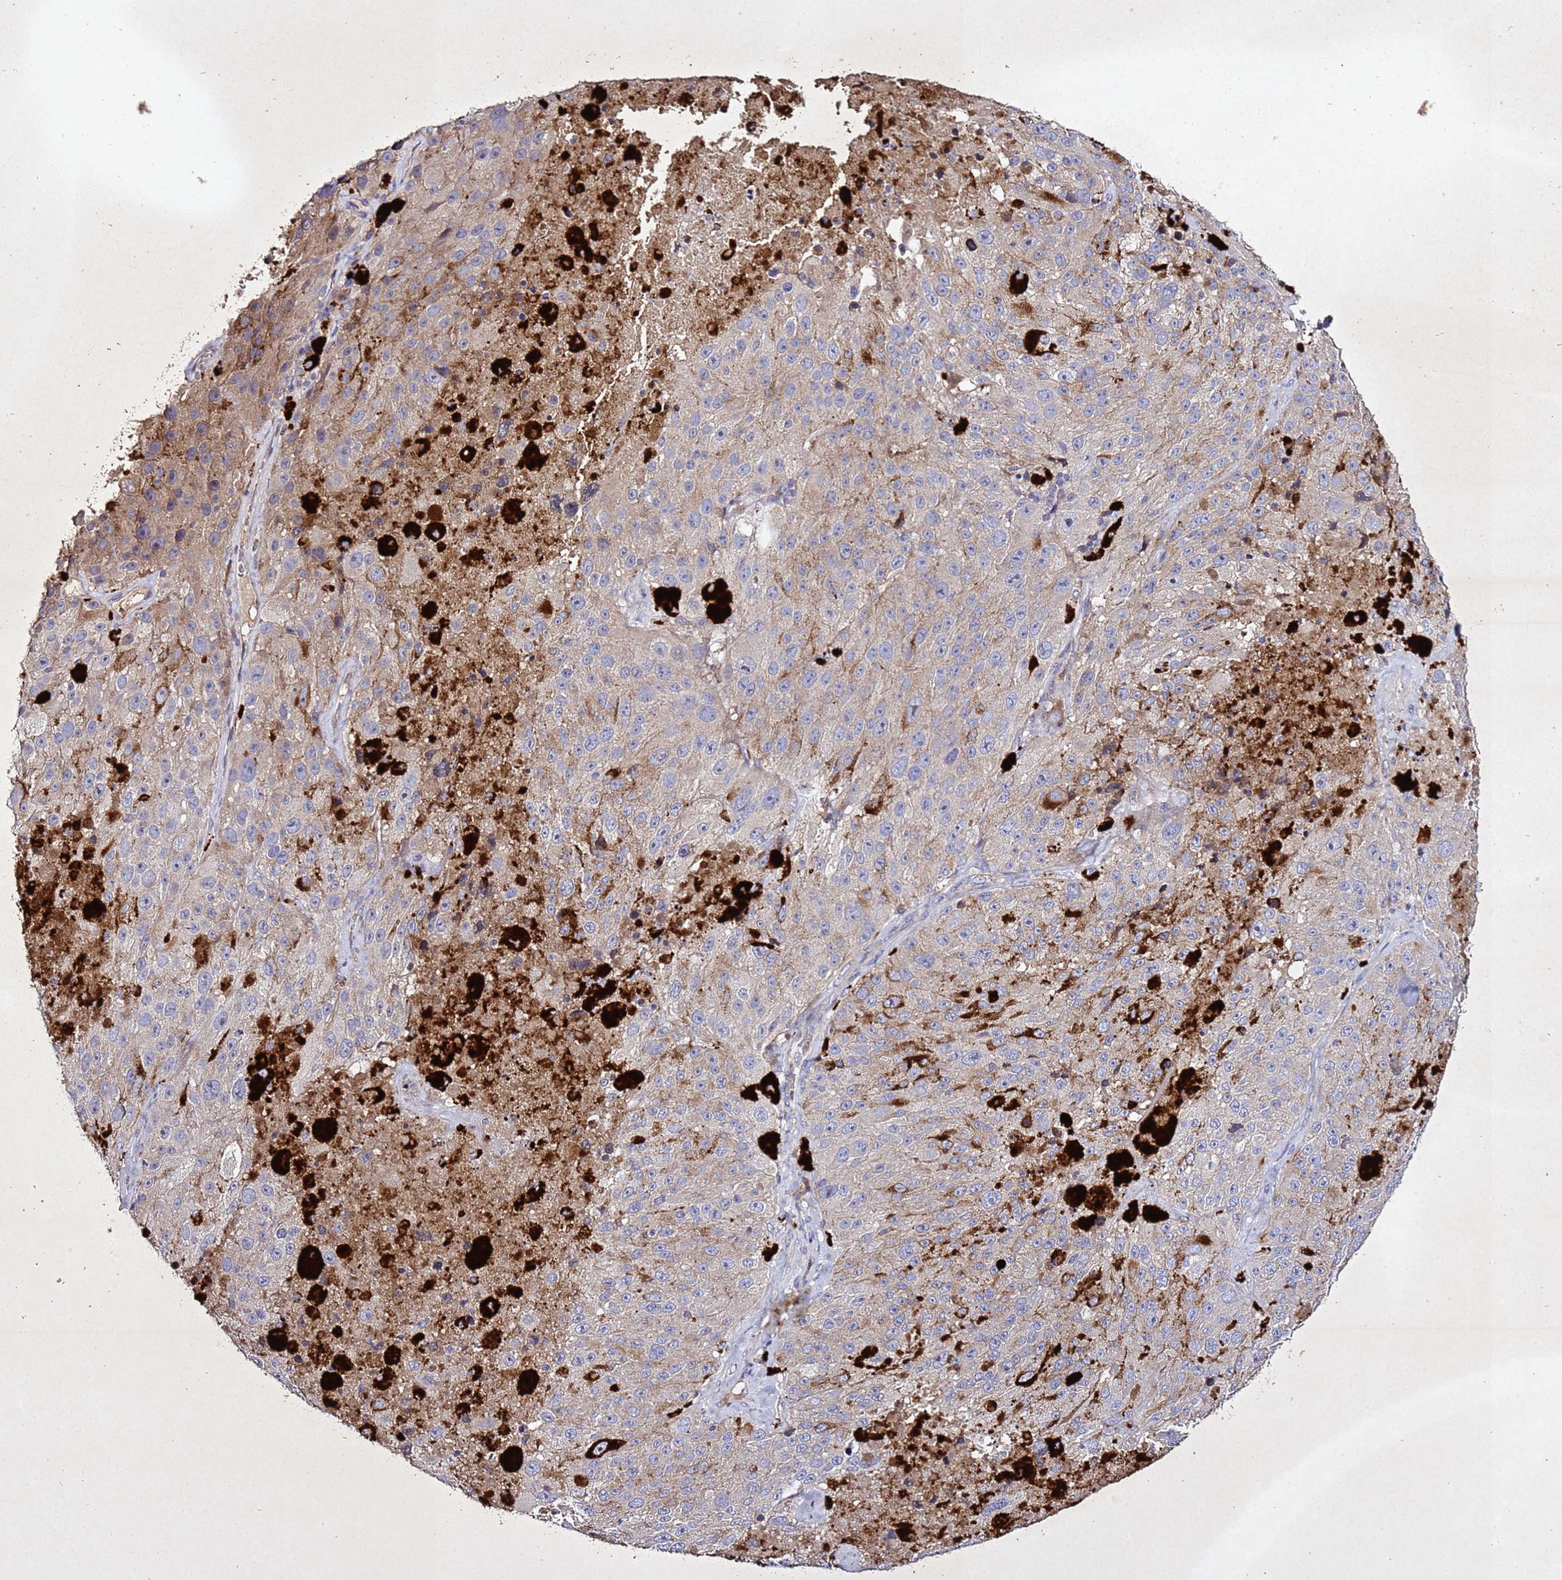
{"staining": {"intensity": "negative", "quantity": "none", "location": "none"}, "tissue": "melanoma", "cell_type": "Tumor cells", "image_type": "cancer", "snomed": [{"axis": "morphology", "description": "Malignant melanoma, Metastatic site"}, {"axis": "topography", "description": "Lymph node"}], "caption": "Histopathology image shows no protein positivity in tumor cells of malignant melanoma (metastatic site) tissue.", "gene": "SV2B", "patient": {"sex": "male", "age": 62}}